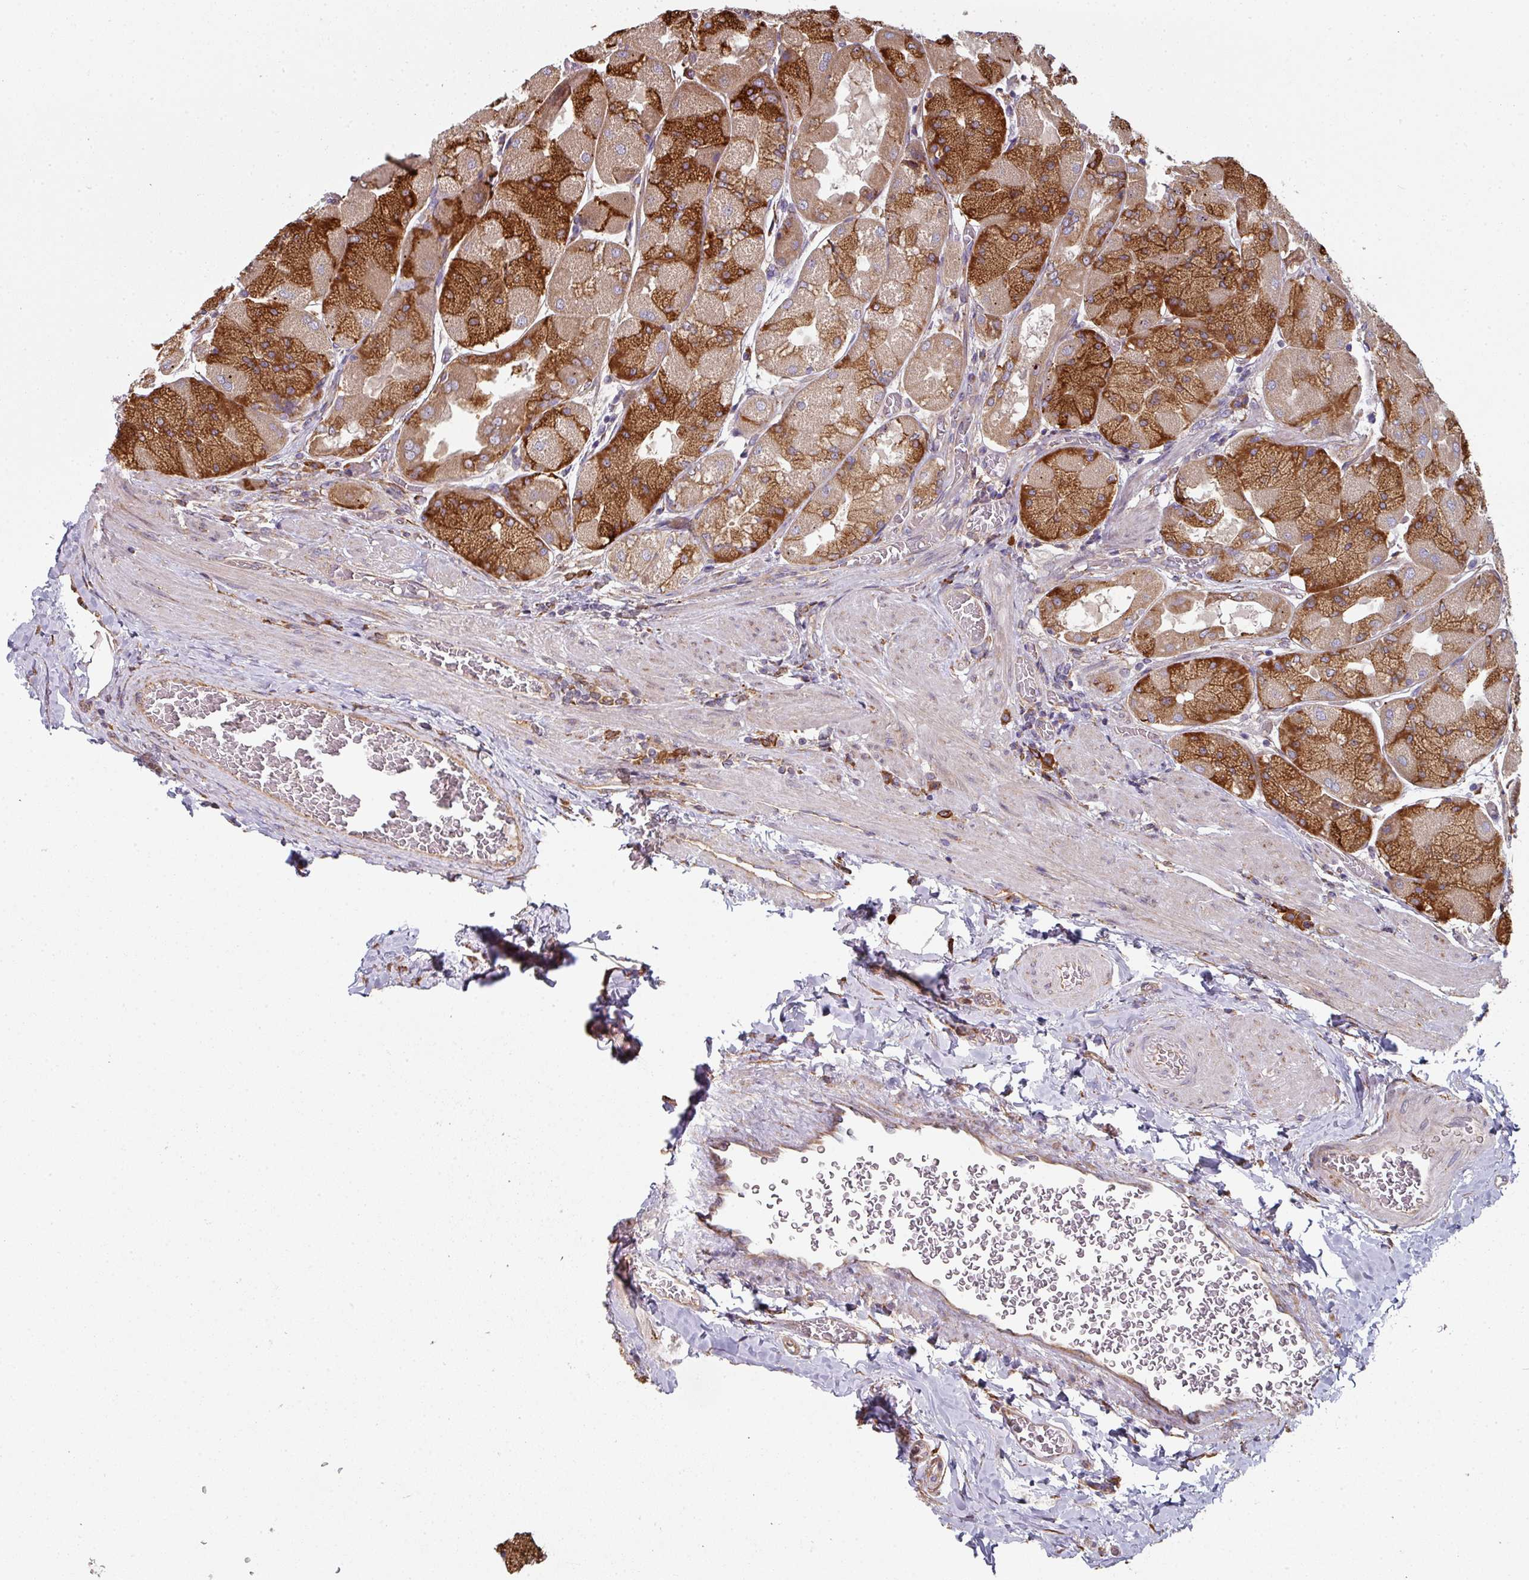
{"staining": {"intensity": "strong", "quantity": "25%-75%", "location": "cytoplasmic/membranous"}, "tissue": "stomach", "cell_type": "Glandular cells", "image_type": "normal", "snomed": [{"axis": "morphology", "description": "Normal tissue, NOS"}, {"axis": "topography", "description": "Stomach"}], "caption": "A high amount of strong cytoplasmic/membranous positivity is identified in about 25%-75% of glandular cells in normal stomach.", "gene": "FAT4", "patient": {"sex": "female", "age": 61}}